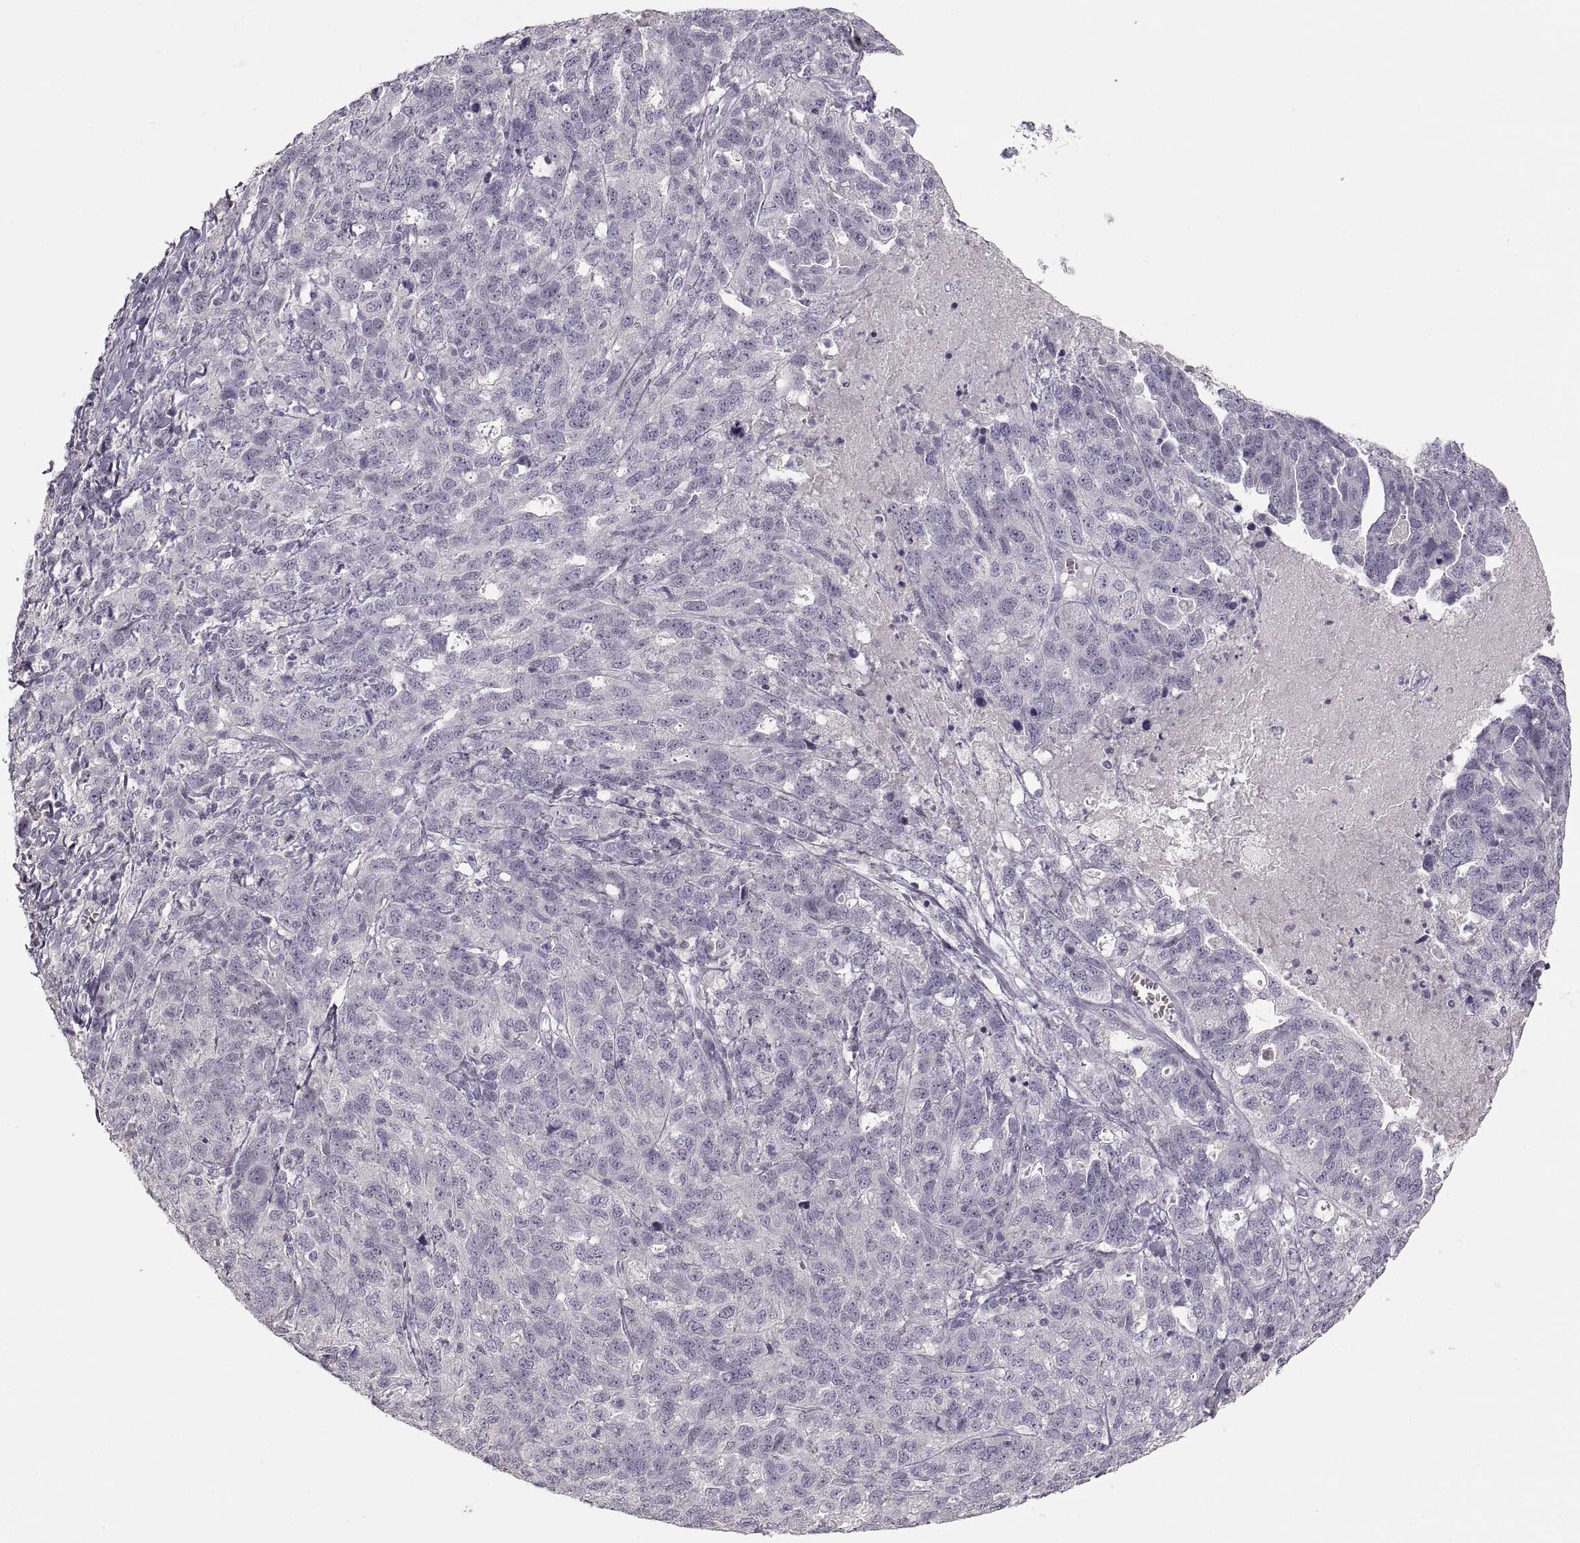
{"staining": {"intensity": "negative", "quantity": "none", "location": "none"}, "tissue": "ovarian cancer", "cell_type": "Tumor cells", "image_type": "cancer", "snomed": [{"axis": "morphology", "description": "Cystadenocarcinoma, serous, NOS"}, {"axis": "topography", "description": "Ovary"}], "caption": "Immunohistochemistry of ovarian cancer (serous cystadenocarcinoma) demonstrates no staining in tumor cells.", "gene": "PCSK2", "patient": {"sex": "female", "age": 71}}